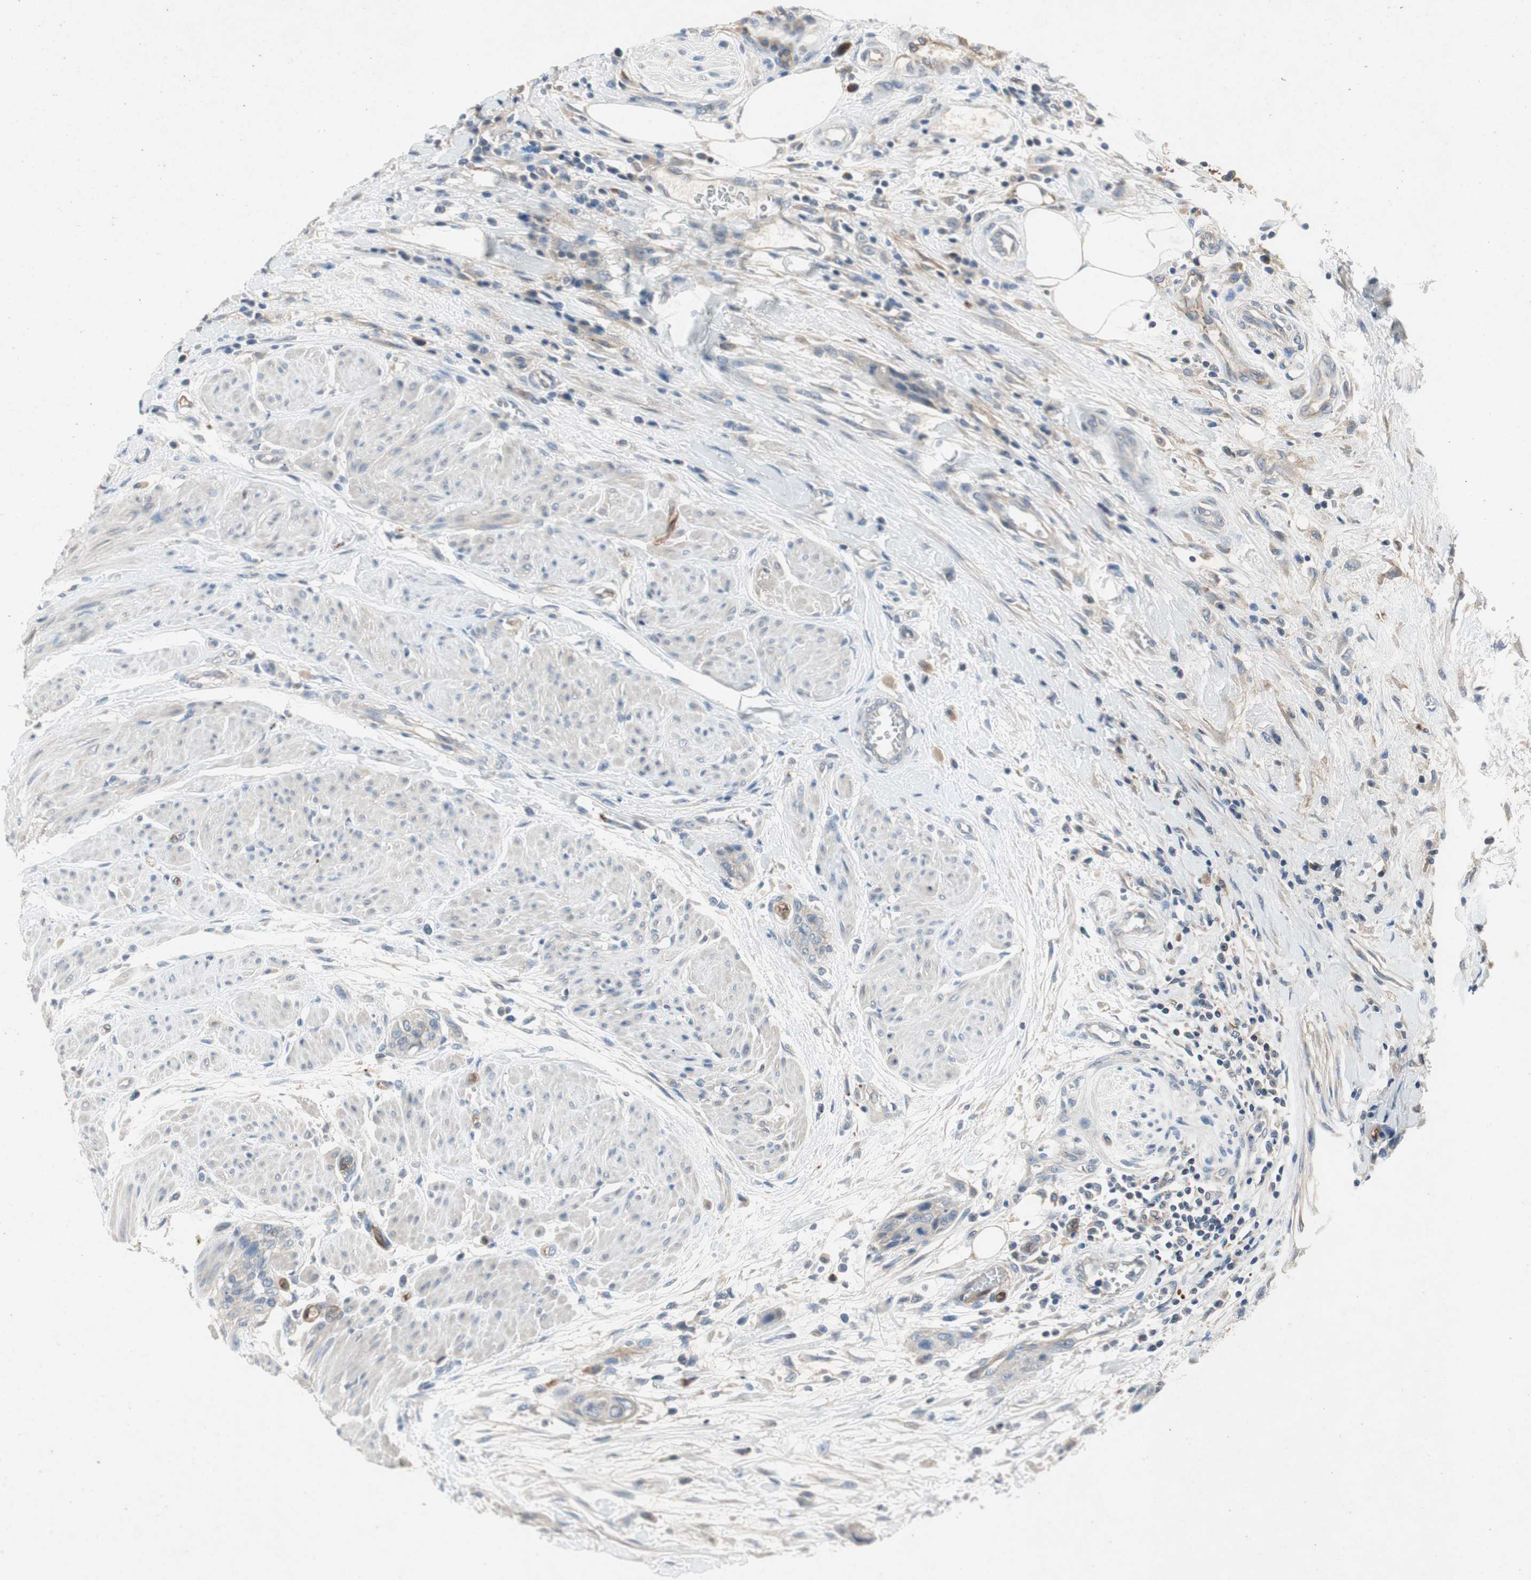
{"staining": {"intensity": "negative", "quantity": "none", "location": "none"}, "tissue": "urothelial cancer", "cell_type": "Tumor cells", "image_type": "cancer", "snomed": [{"axis": "morphology", "description": "Urothelial carcinoma, High grade"}, {"axis": "topography", "description": "Urinary bladder"}], "caption": "Urothelial cancer stained for a protein using IHC reveals no staining tumor cells.", "gene": "ALPL", "patient": {"sex": "male", "age": 35}}